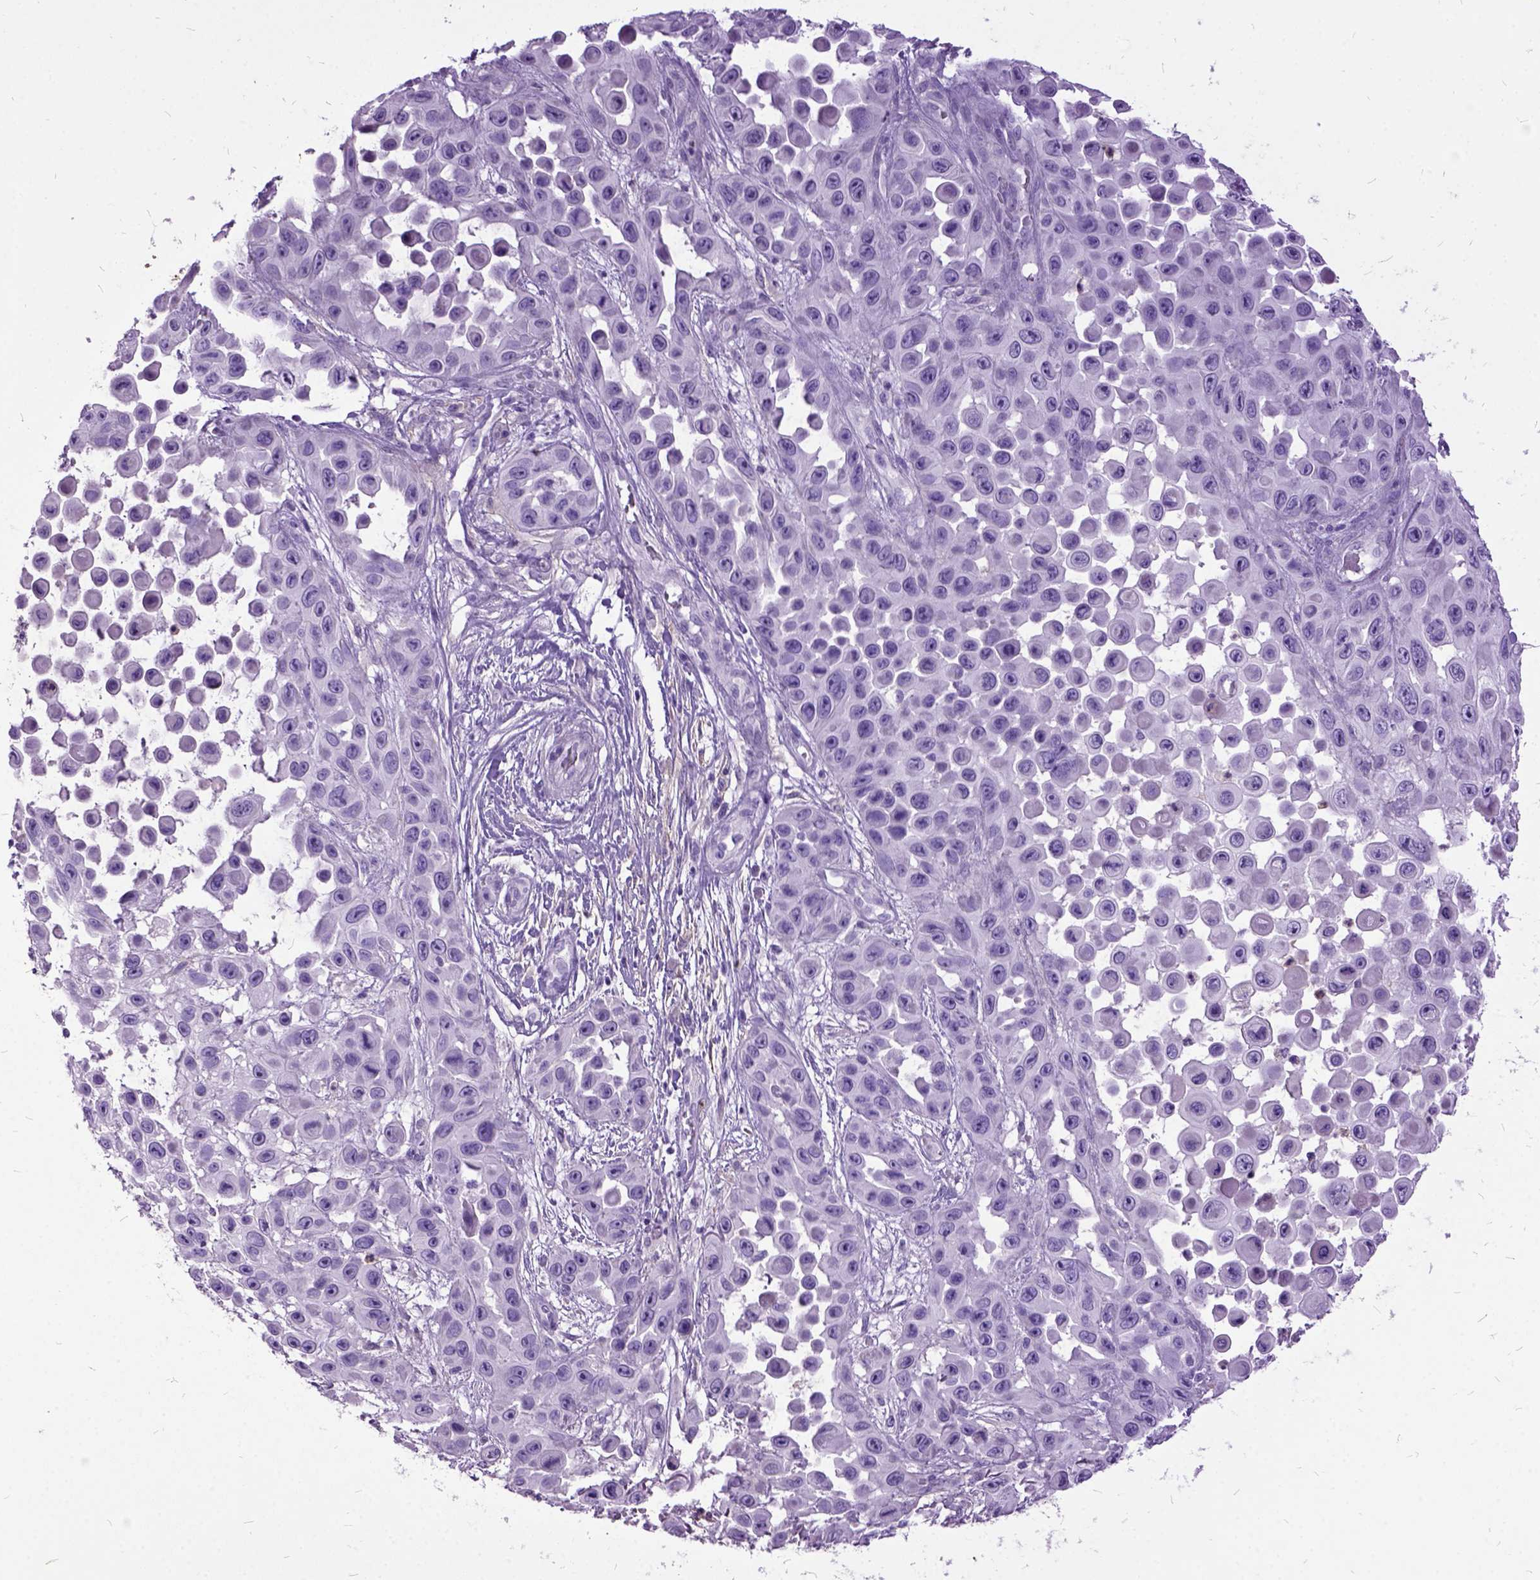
{"staining": {"intensity": "negative", "quantity": "none", "location": "none"}, "tissue": "skin cancer", "cell_type": "Tumor cells", "image_type": "cancer", "snomed": [{"axis": "morphology", "description": "Squamous cell carcinoma, NOS"}, {"axis": "topography", "description": "Skin"}], "caption": "This is a micrograph of immunohistochemistry (IHC) staining of squamous cell carcinoma (skin), which shows no positivity in tumor cells. Nuclei are stained in blue.", "gene": "MME", "patient": {"sex": "male", "age": 81}}